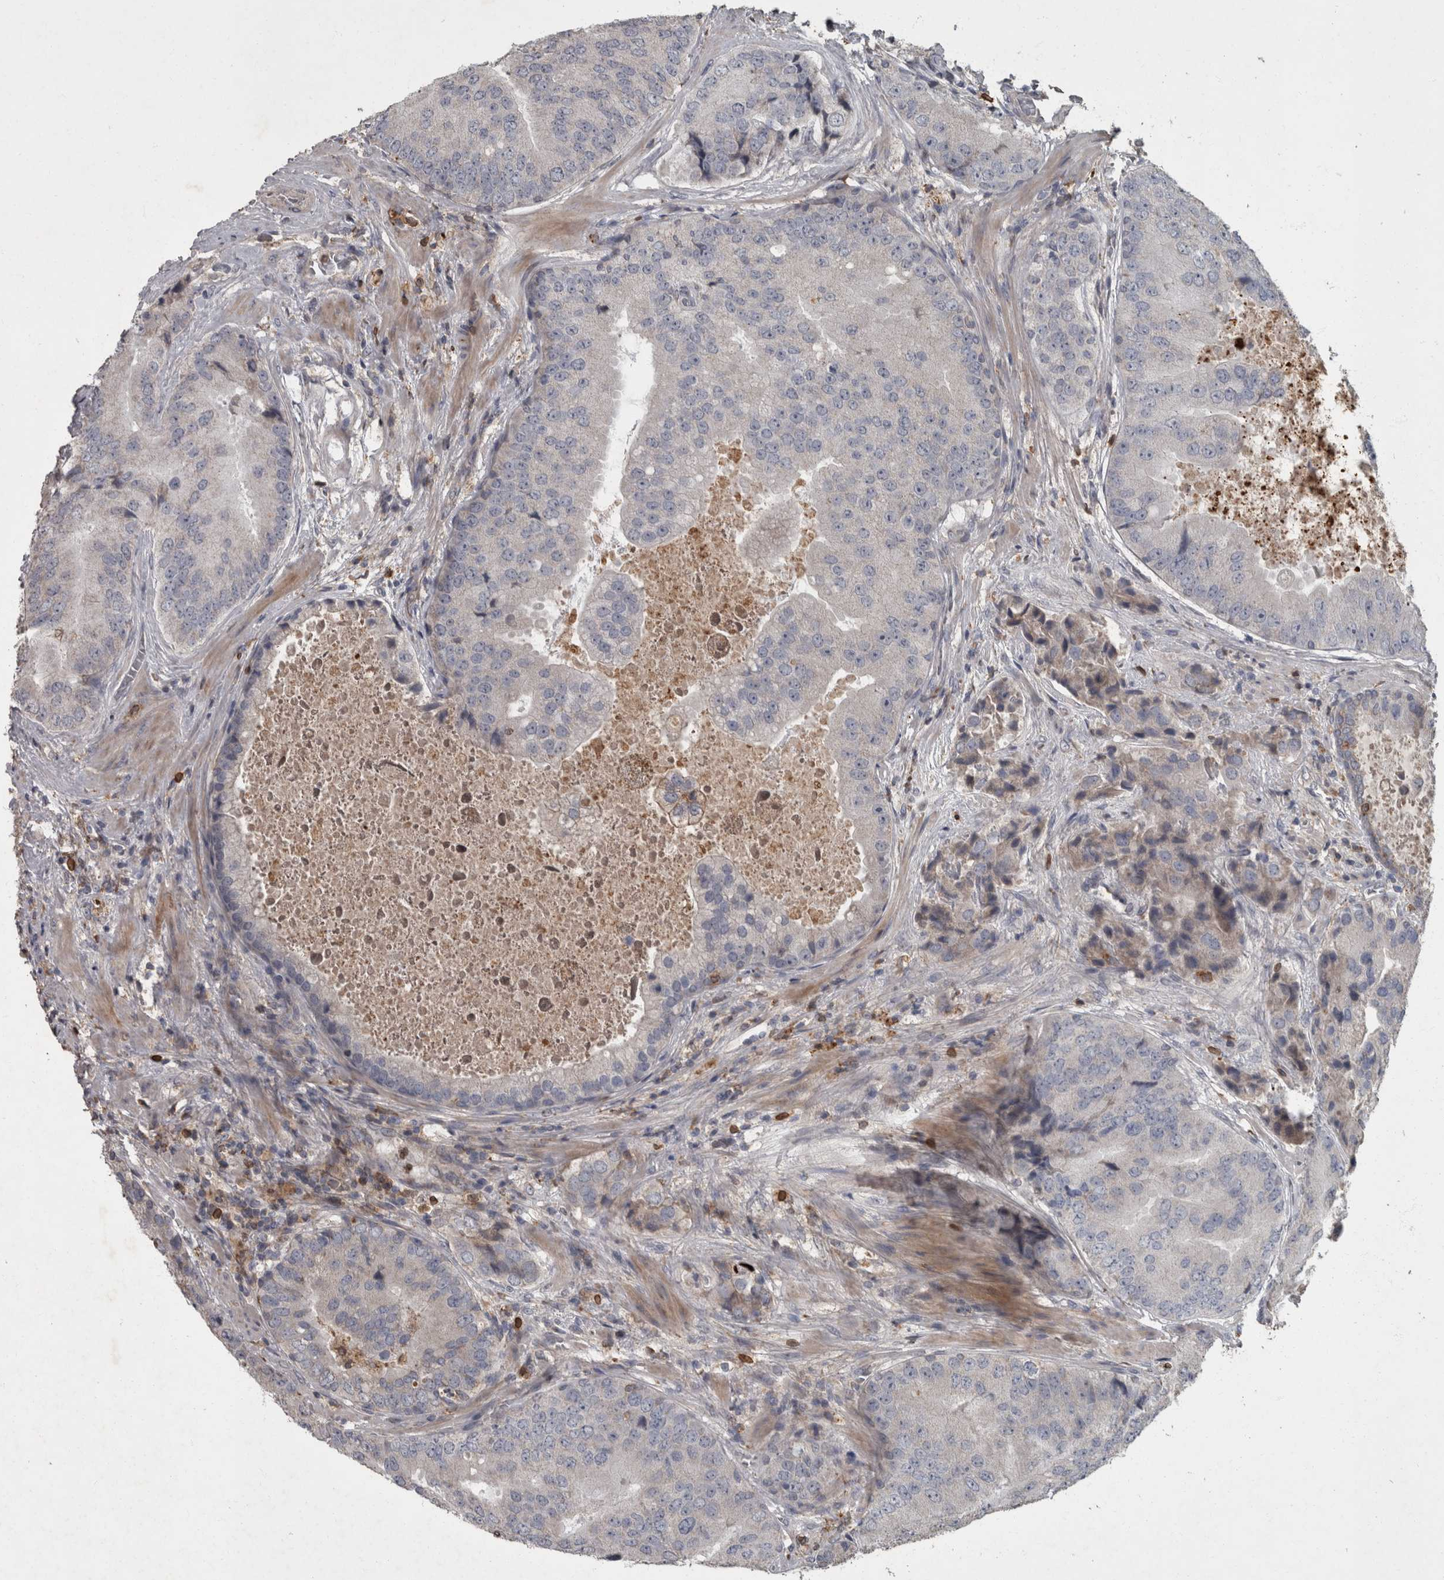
{"staining": {"intensity": "negative", "quantity": "none", "location": "none"}, "tissue": "prostate cancer", "cell_type": "Tumor cells", "image_type": "cancer", "snomed": [{"axis": "morphology", "description": "Adenocarcinoma, High grade"}, {"axis": "topography", "description": "Prostate"}], "caption": "Immunohistochemical staining of human prostate cancer (adenocarcinoma (high-grade)) demonstrates no significant positivity in tumor cells.", "gene": "PPP1R3C", "patient": {"sex": "male", "age": 70}}